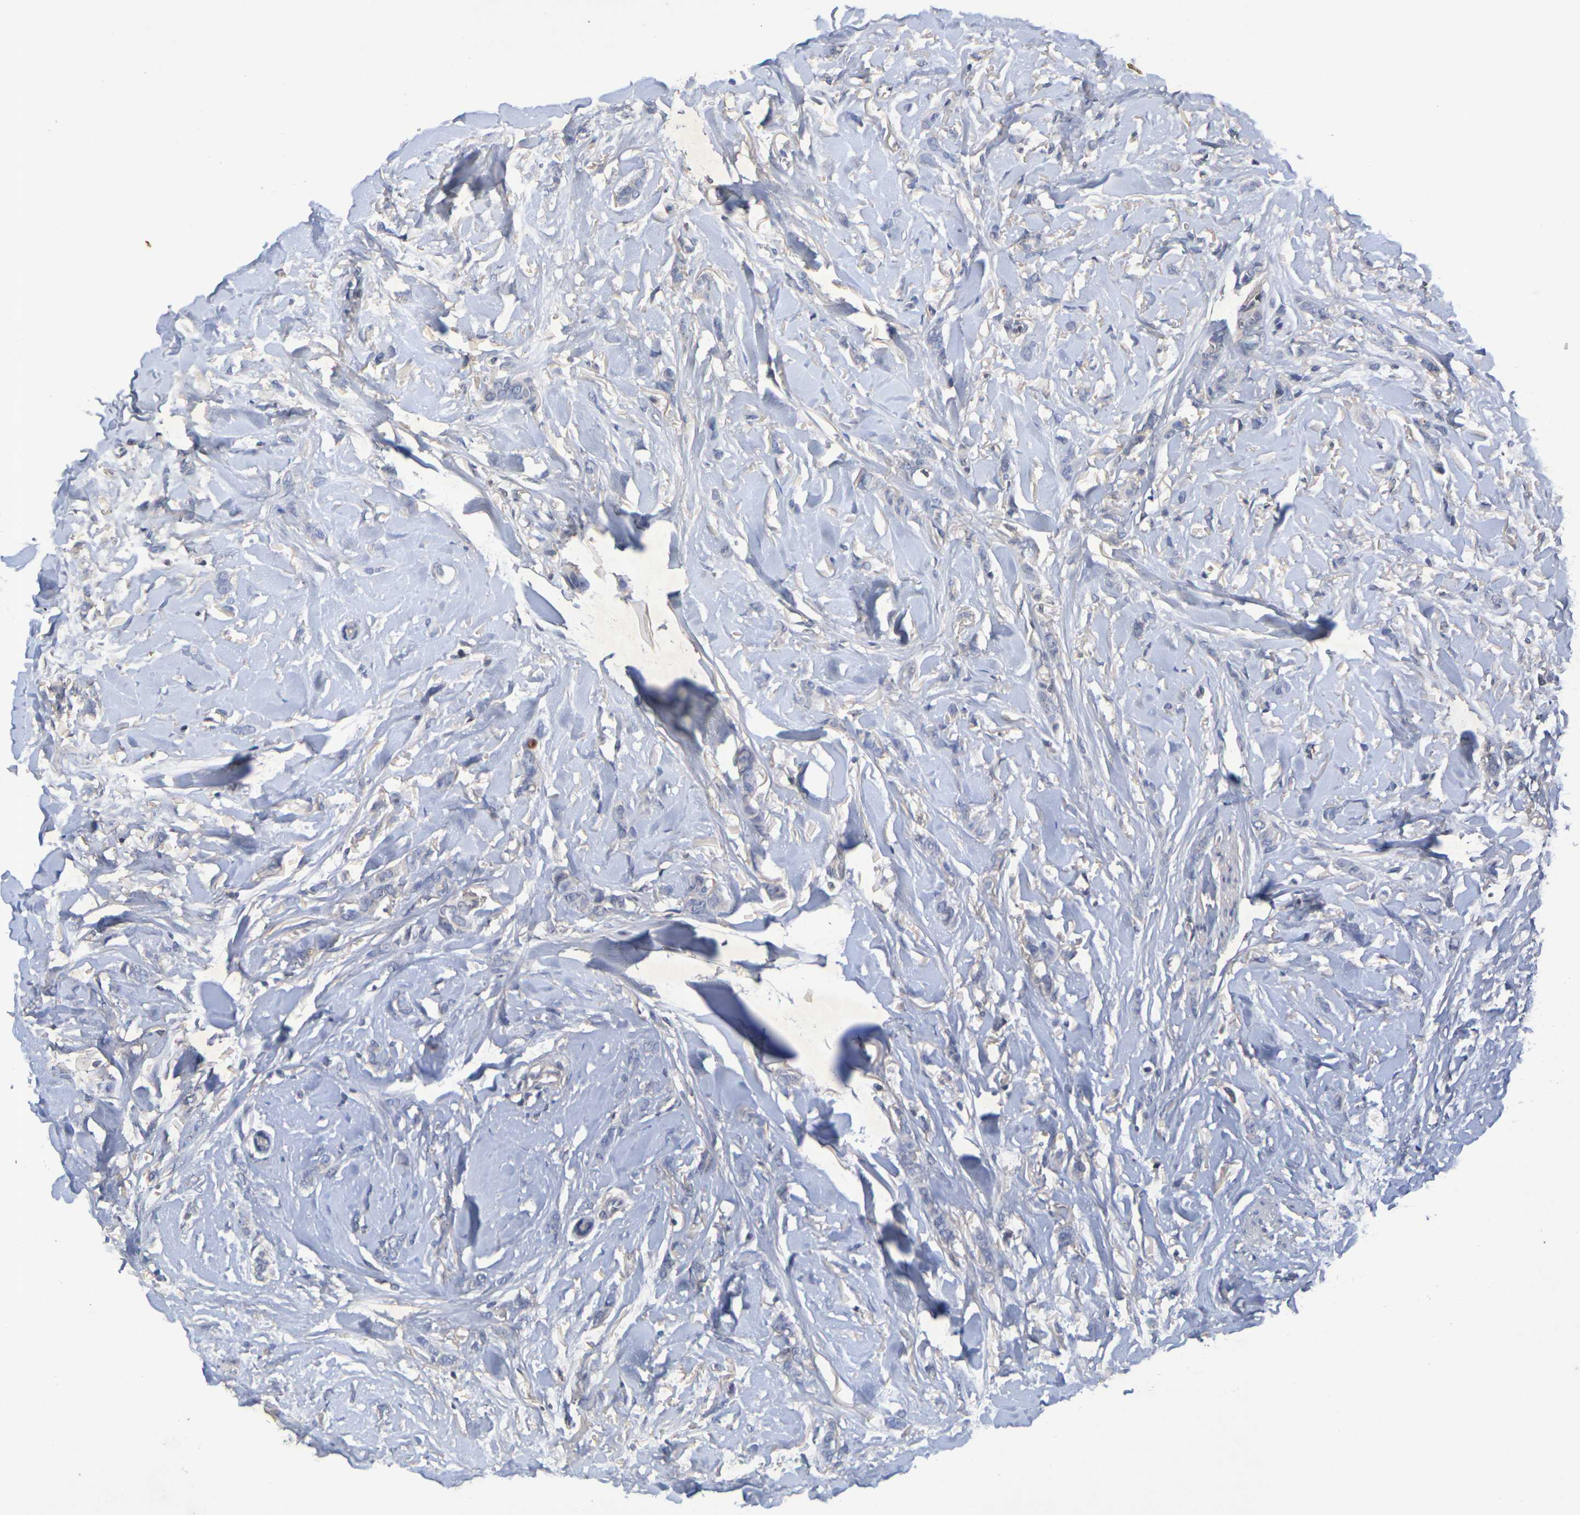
{"staining": {"intensity": "negative", "quantity": "none", "location": "none"}, "tissue": "breast cancer", "cell_type": "Tumor cells", "image_type": "cancer", "snomed": [{"axis": "morphology", "description": "Lobular carcinoma"}, {"axis": "topography", "description": "Skin"}, {"axis": "topography", "description": "Breast"}], "caption": "This is an immunohistochemistry (IHC) histopathology image of human breast lobular carcinoma. There is no staining in tumor cells.", "gene": "TERF2", "patient": {"sex": "female", "age": 46}}